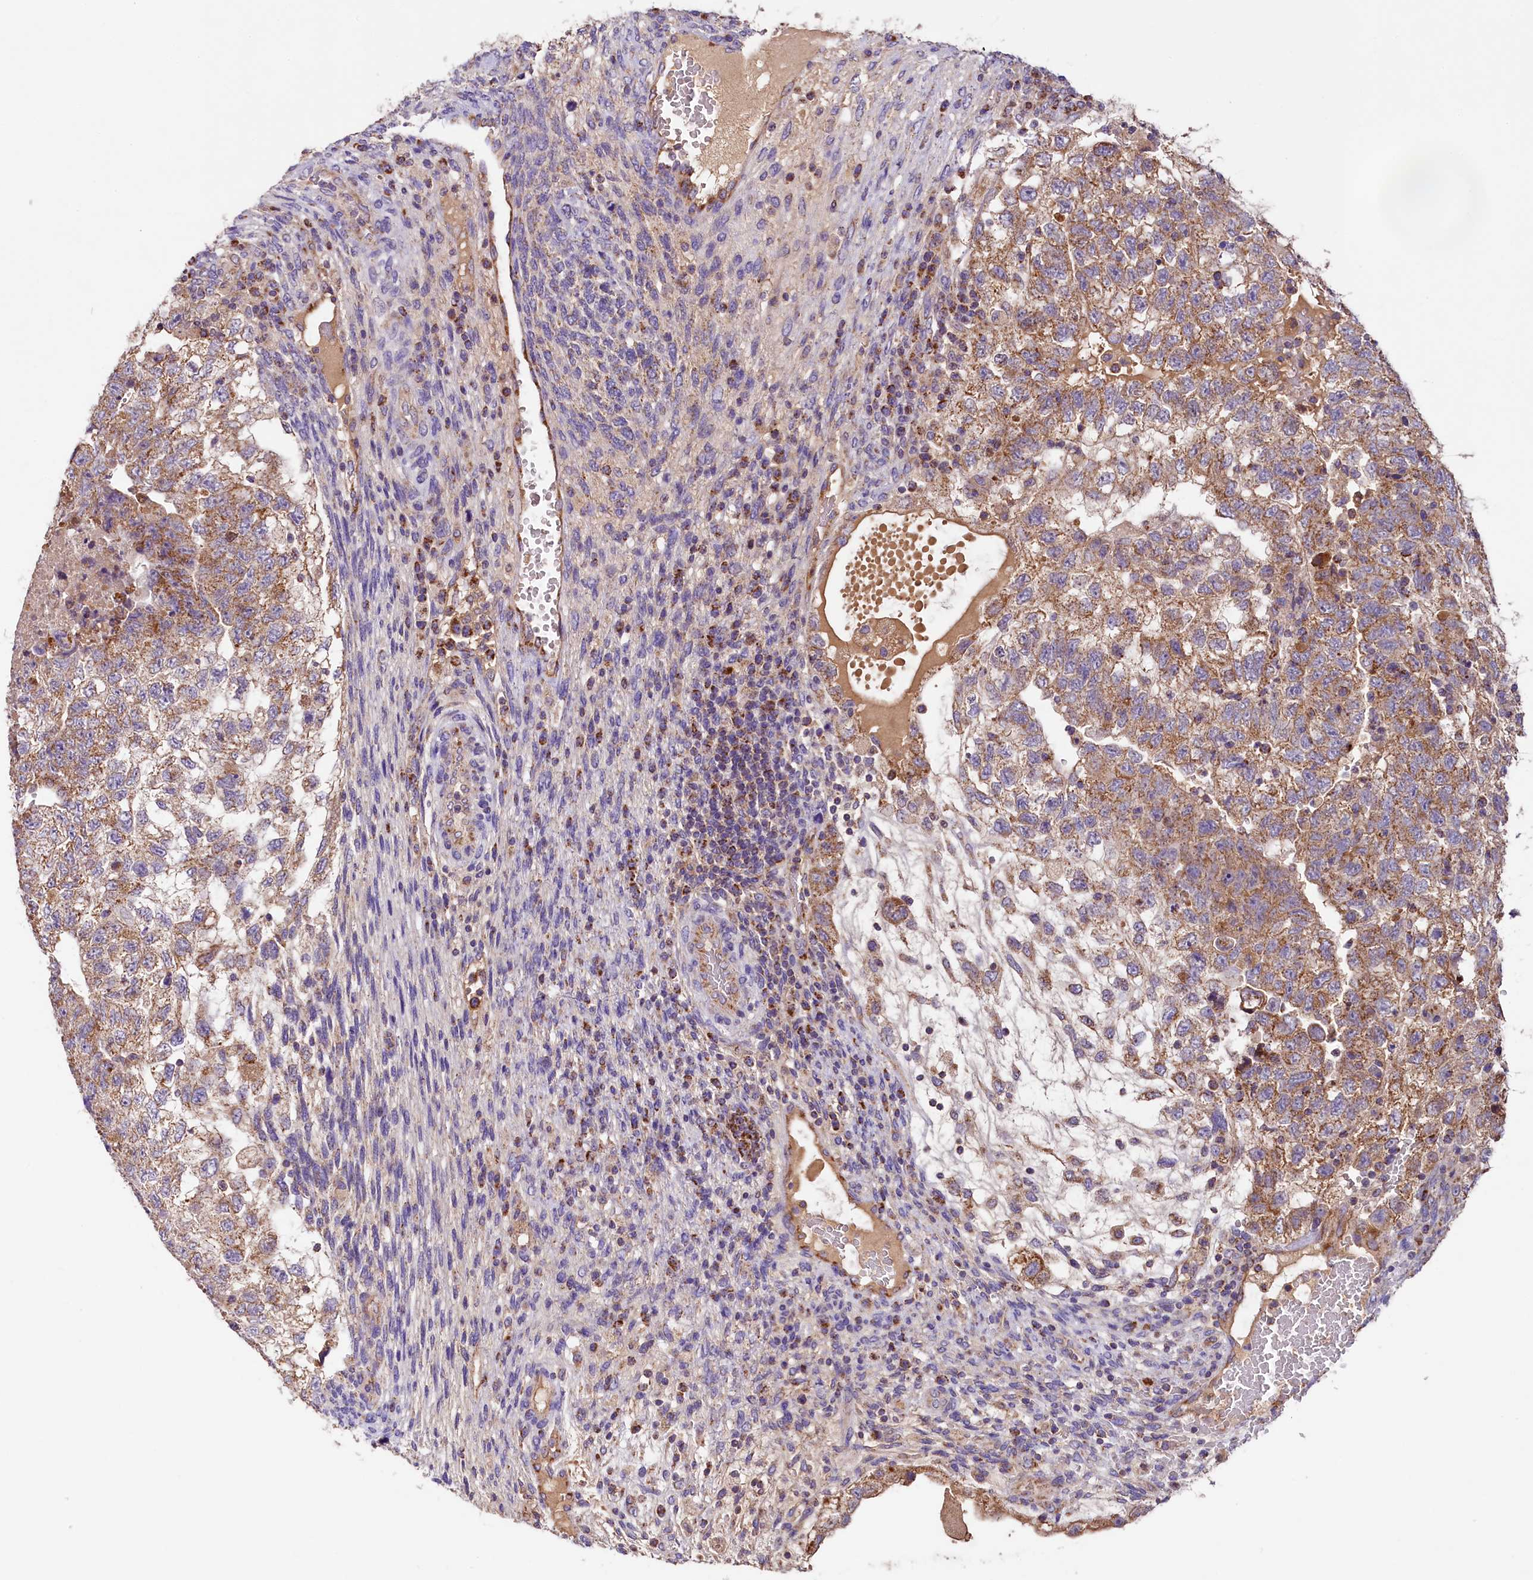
{"staining": {"intensity": "moderate", "quantity": ">75%", "location": "cytoplasmic/membranous"}, "tissue": "testis cancer", "cell_type": "Tumor cells", "image_type": "cancer", "snomed": [{"axis": "morphology", "description": "Carcinoma, Embryonal, NOS"}, {"axis": "topography", "description": "Testis"}], "caption": "Immunohistochemical staining of testis cancer displays medium levels of moderate cytoplasmic/membranous positivity in approximately >75% of tumor cells.", "gene": "PMPCB", "patient": {"sex": "male", "age": 36}}